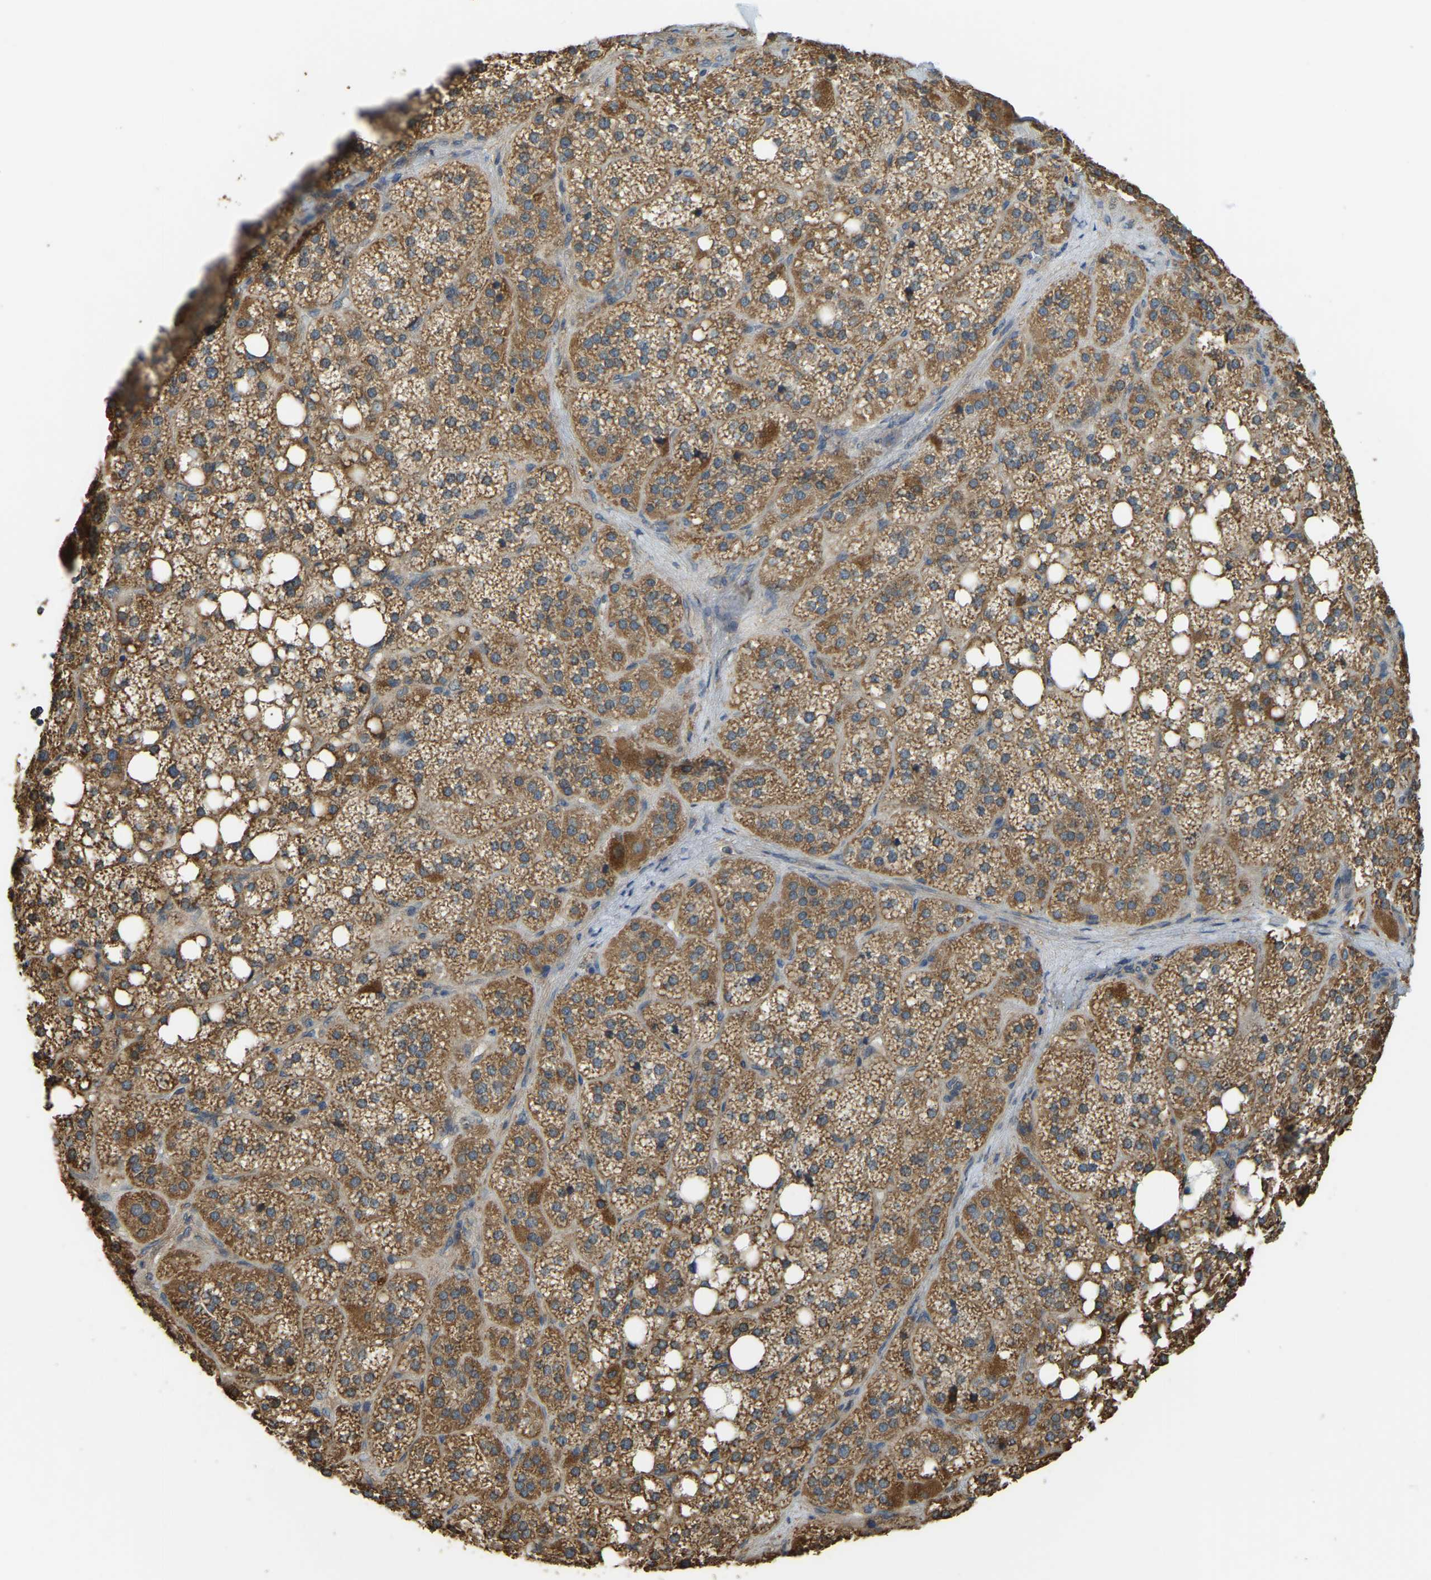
{"staining": {"intensity": "moderate", "quantity": ">75%", "location": "cytoplasmic/membranous"}, "tissue": "adrenal gland", "cell_type": "Glandular cells", "image_type": "normal", "snomed": [{"axis": "morphology", "description": "Normal tissue, NOS"}, {"axis": "topography", "description": "Adrenal gland"}], "caption": "Unremarkable adrenal gland displays moderate cytoplasmic/membranous staining in about >75% of glandular cells, visualized by immunohistochemistry. (Brightfield microscopy of DAB IHC at high magnification).", "gene": "GNG2", "patient": {"sex": "female", "age": 59}}